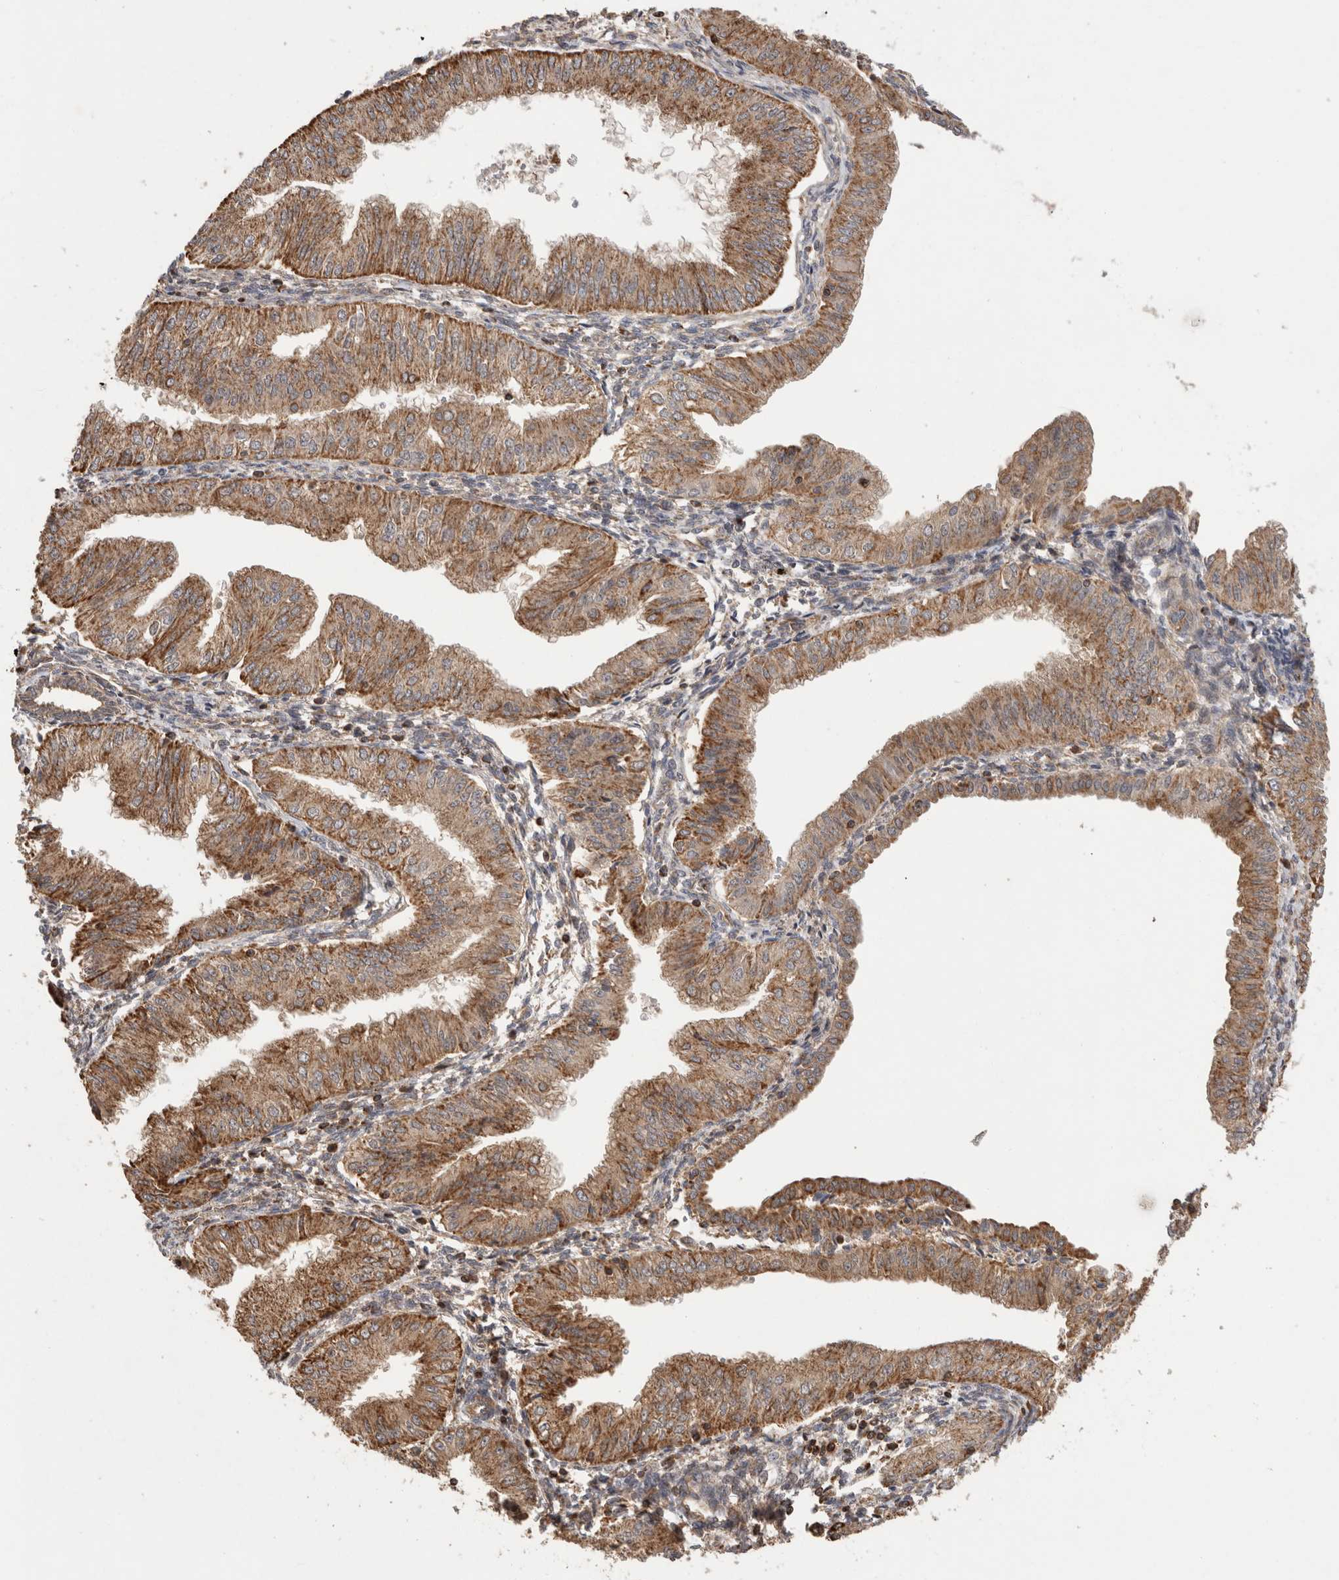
{"staining": {"intensity": "moderate", "quantity": ">75%", "location": "cytoplasmic/membranous"}, "tissue": "endometrial cancer", "cell_type": "Tumor cells", "image_type": "cancer", "snomed": [{"axis": "morphology", "description": "Normal tissue, NOS"}, {"axis": "morphology", "description": "Adenocarcinoma, NOS"}, {"axis": "topography", "description": "Endometrium"}], "caption": "Protein staining of endometrial cancer tissue exhibits moderate cytoplasmic/membranous expression in approximately >75% of tumor cells.", "gene": "IMMP2L", "patient": {"sex": "female", "age": 53}}